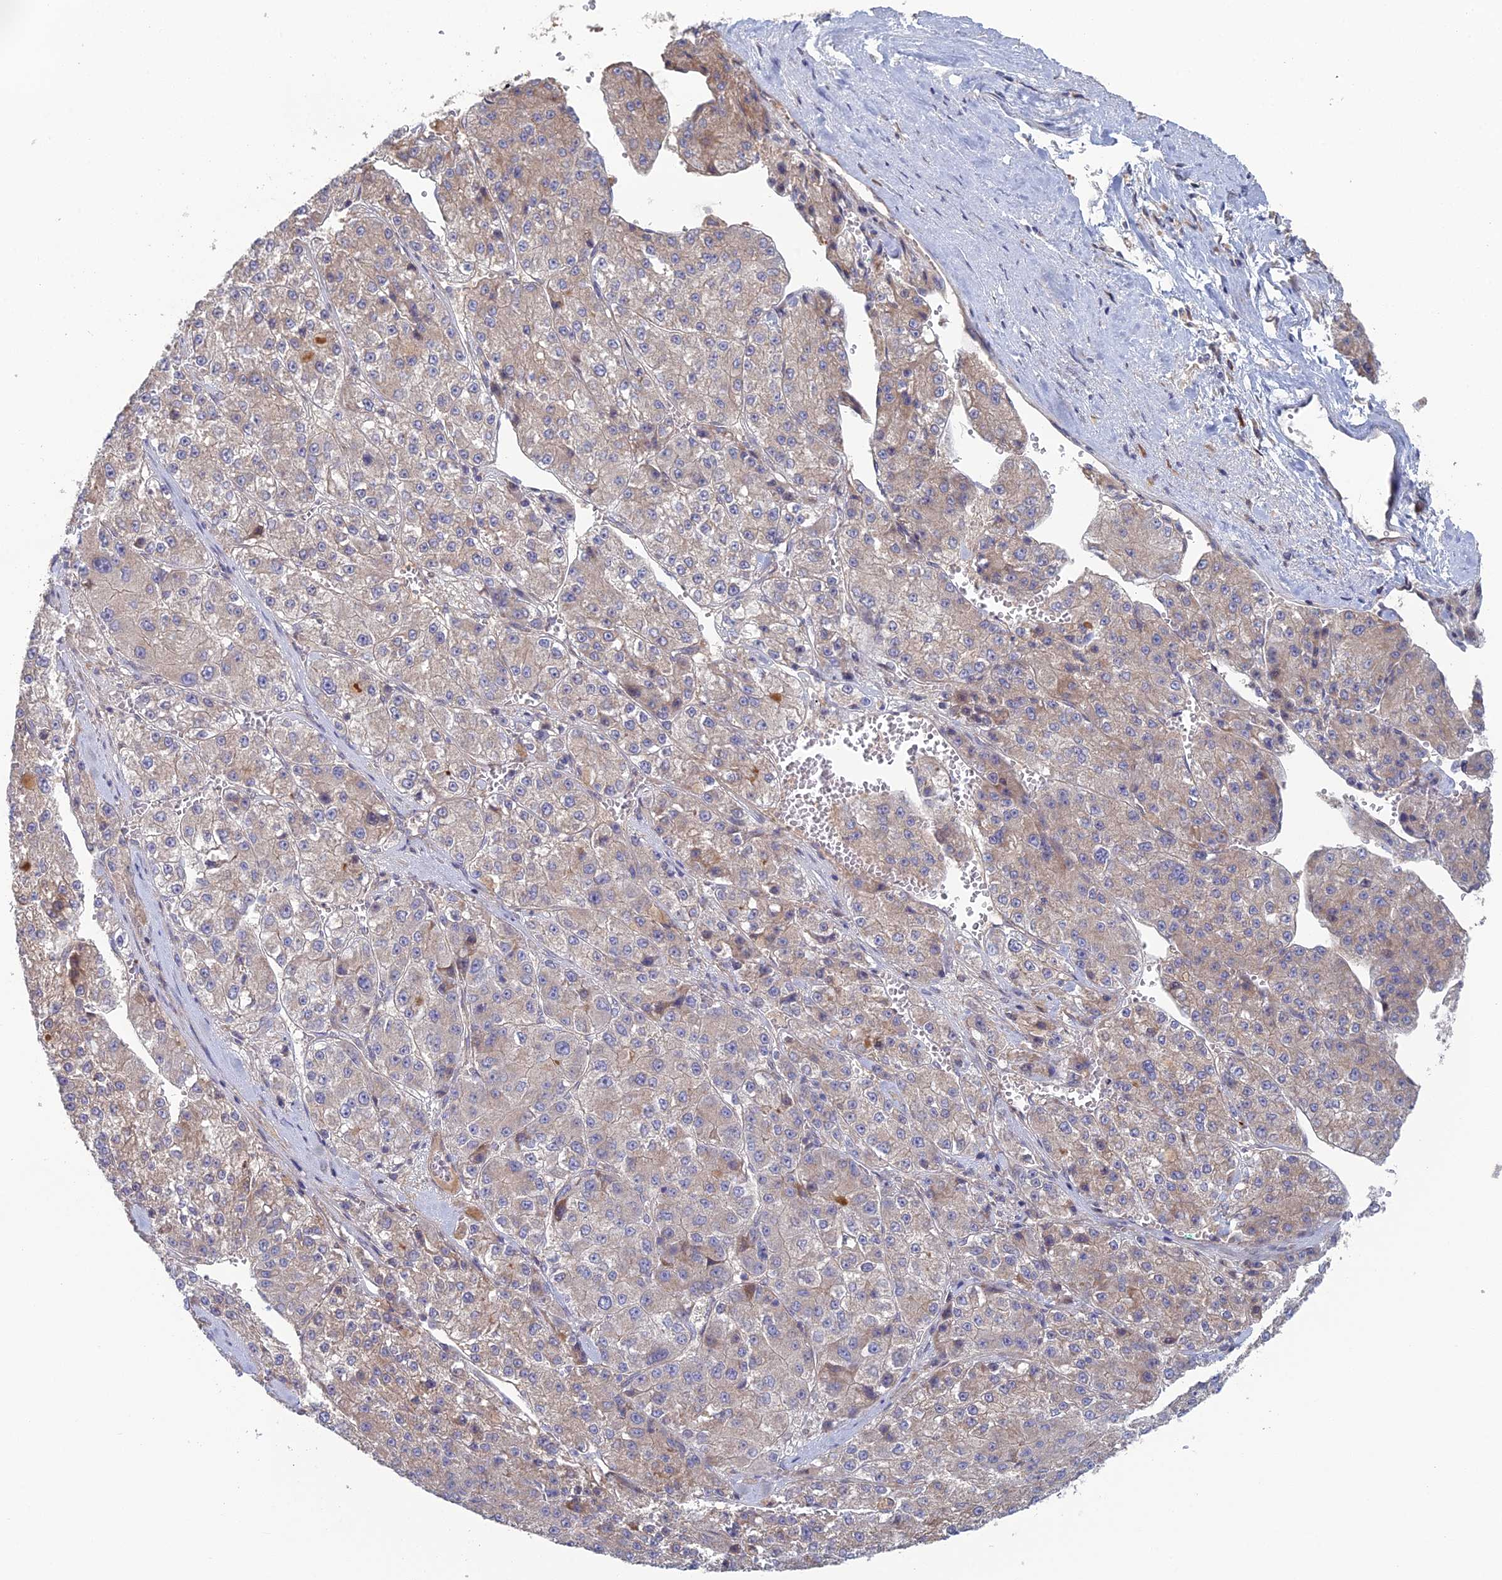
{"staining": {"intensity": "weak", "quantity": "25%-75%", "location": "cytoplasmic/membranous"}, "tissue": "liver cancer", "cell_type": "Tumor cells", "image_type": "cancer", "snomed": [{"axis": "morphology", "description": "Carcinoma, Hepatocellular, NOS"}, {"axis": "topography", "description": "Liver"}], "caption": "Liver cancer stained with immunohistochemistry exhibits weak cytoplasmic/membranous staining in about 25%-75% of tumor cells. The staining is performed using DAB brown chromogen to label protein expression. The nuclei are counter-stained blue using hematoxylin.", "gene": "ARL16", "patient": {"sex": "female", "age": 73}}